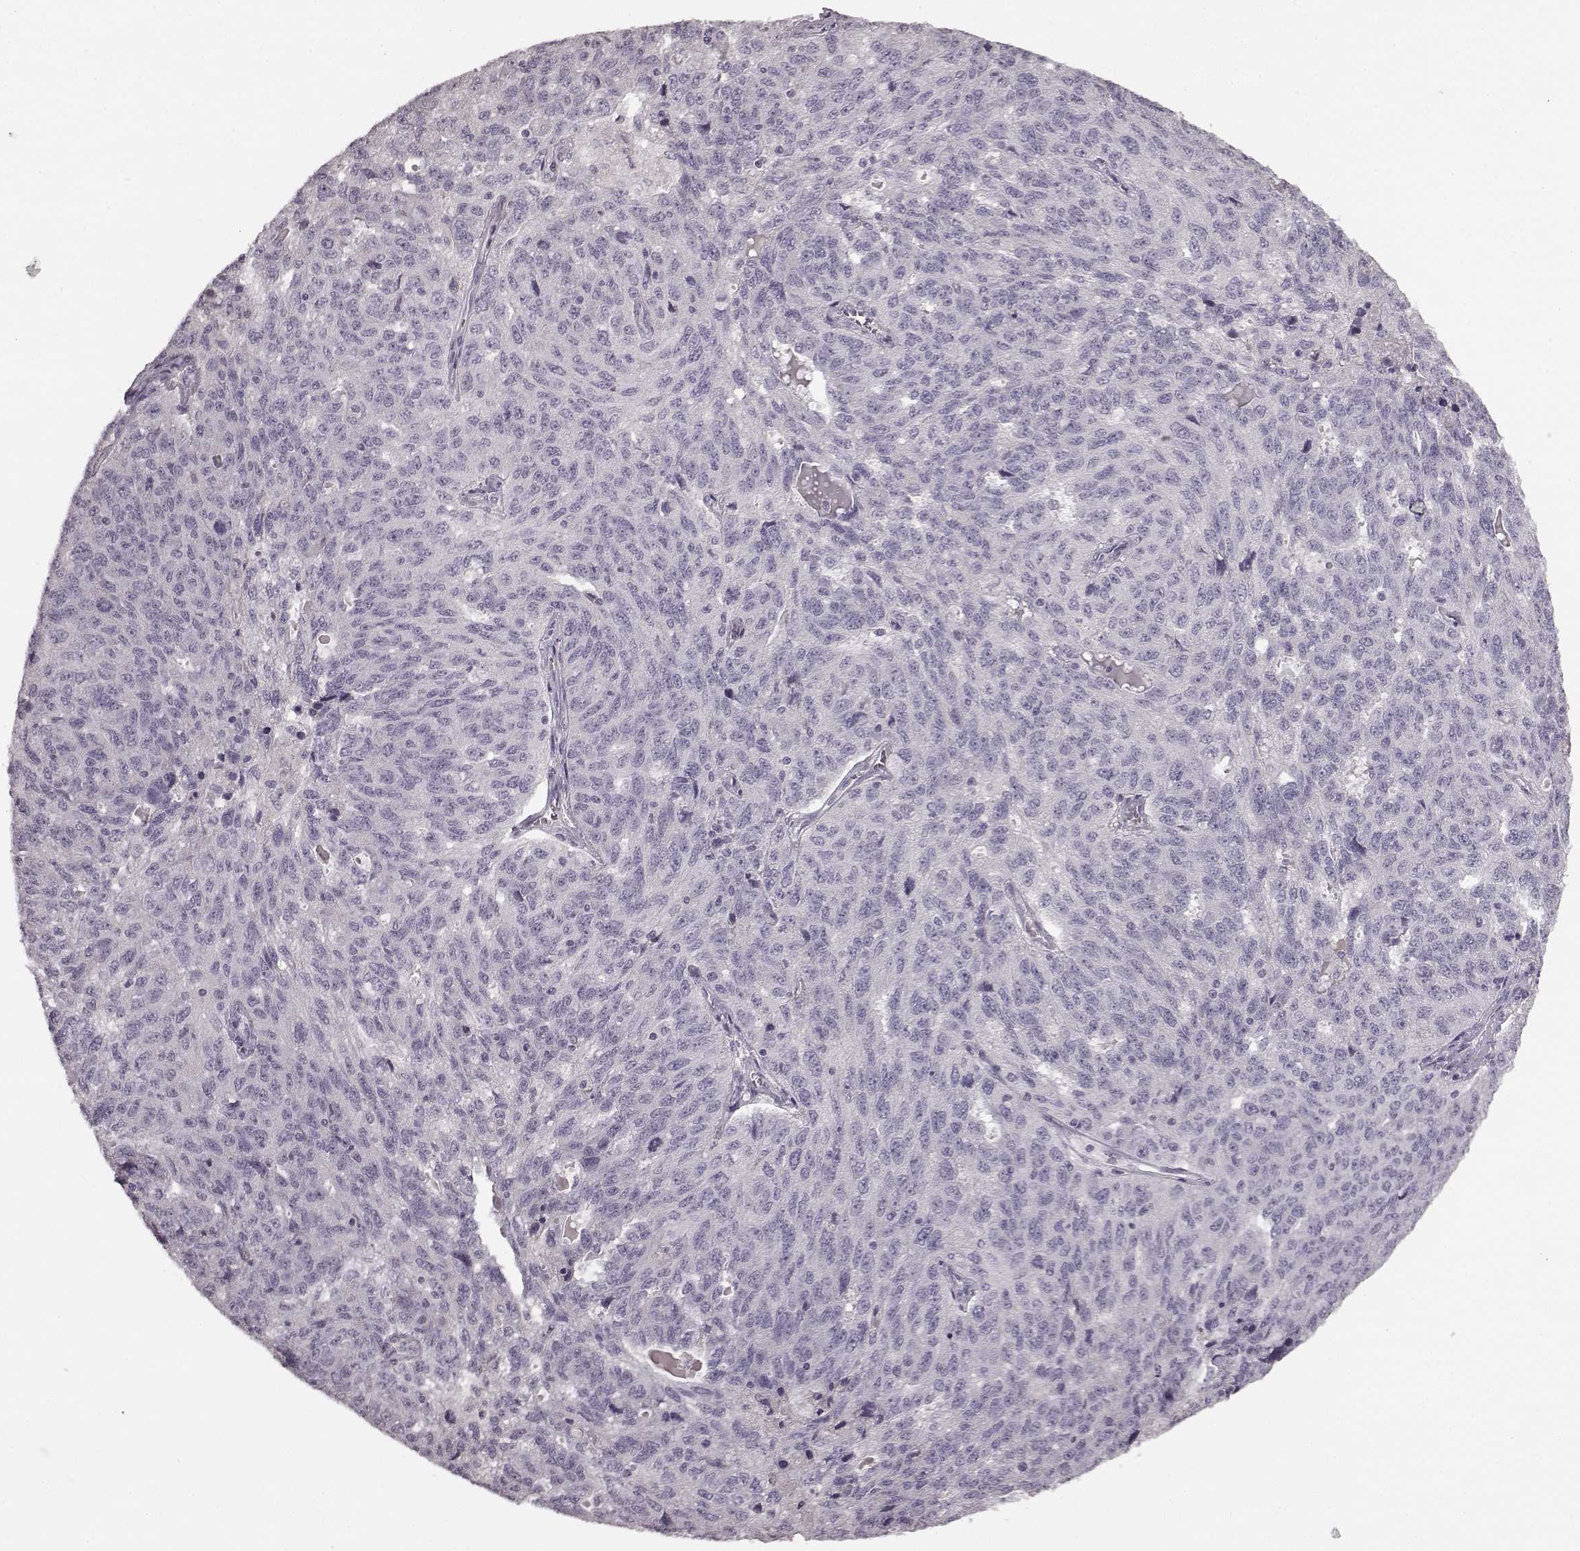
{"staining": {"intensity": "negative", "quantity": "none", "location": "none"}, "tissue": "ovarian cancer", "cell_type": "Tumor cells", "image_type": "cancer", "snomed": [{"axis": "morphology", "description": "Cystadenocarcinoma, serous, NOS"}, {"axis": "topography", "description": "Ovary"}], "caption": "Ovarian cancer (serous cystadenocarcinoma) was stained to show a protein in brown. There is no significant staining in tumor cells.", "gene": "LHB", "patient": {"sex": "female", "age": 71}}